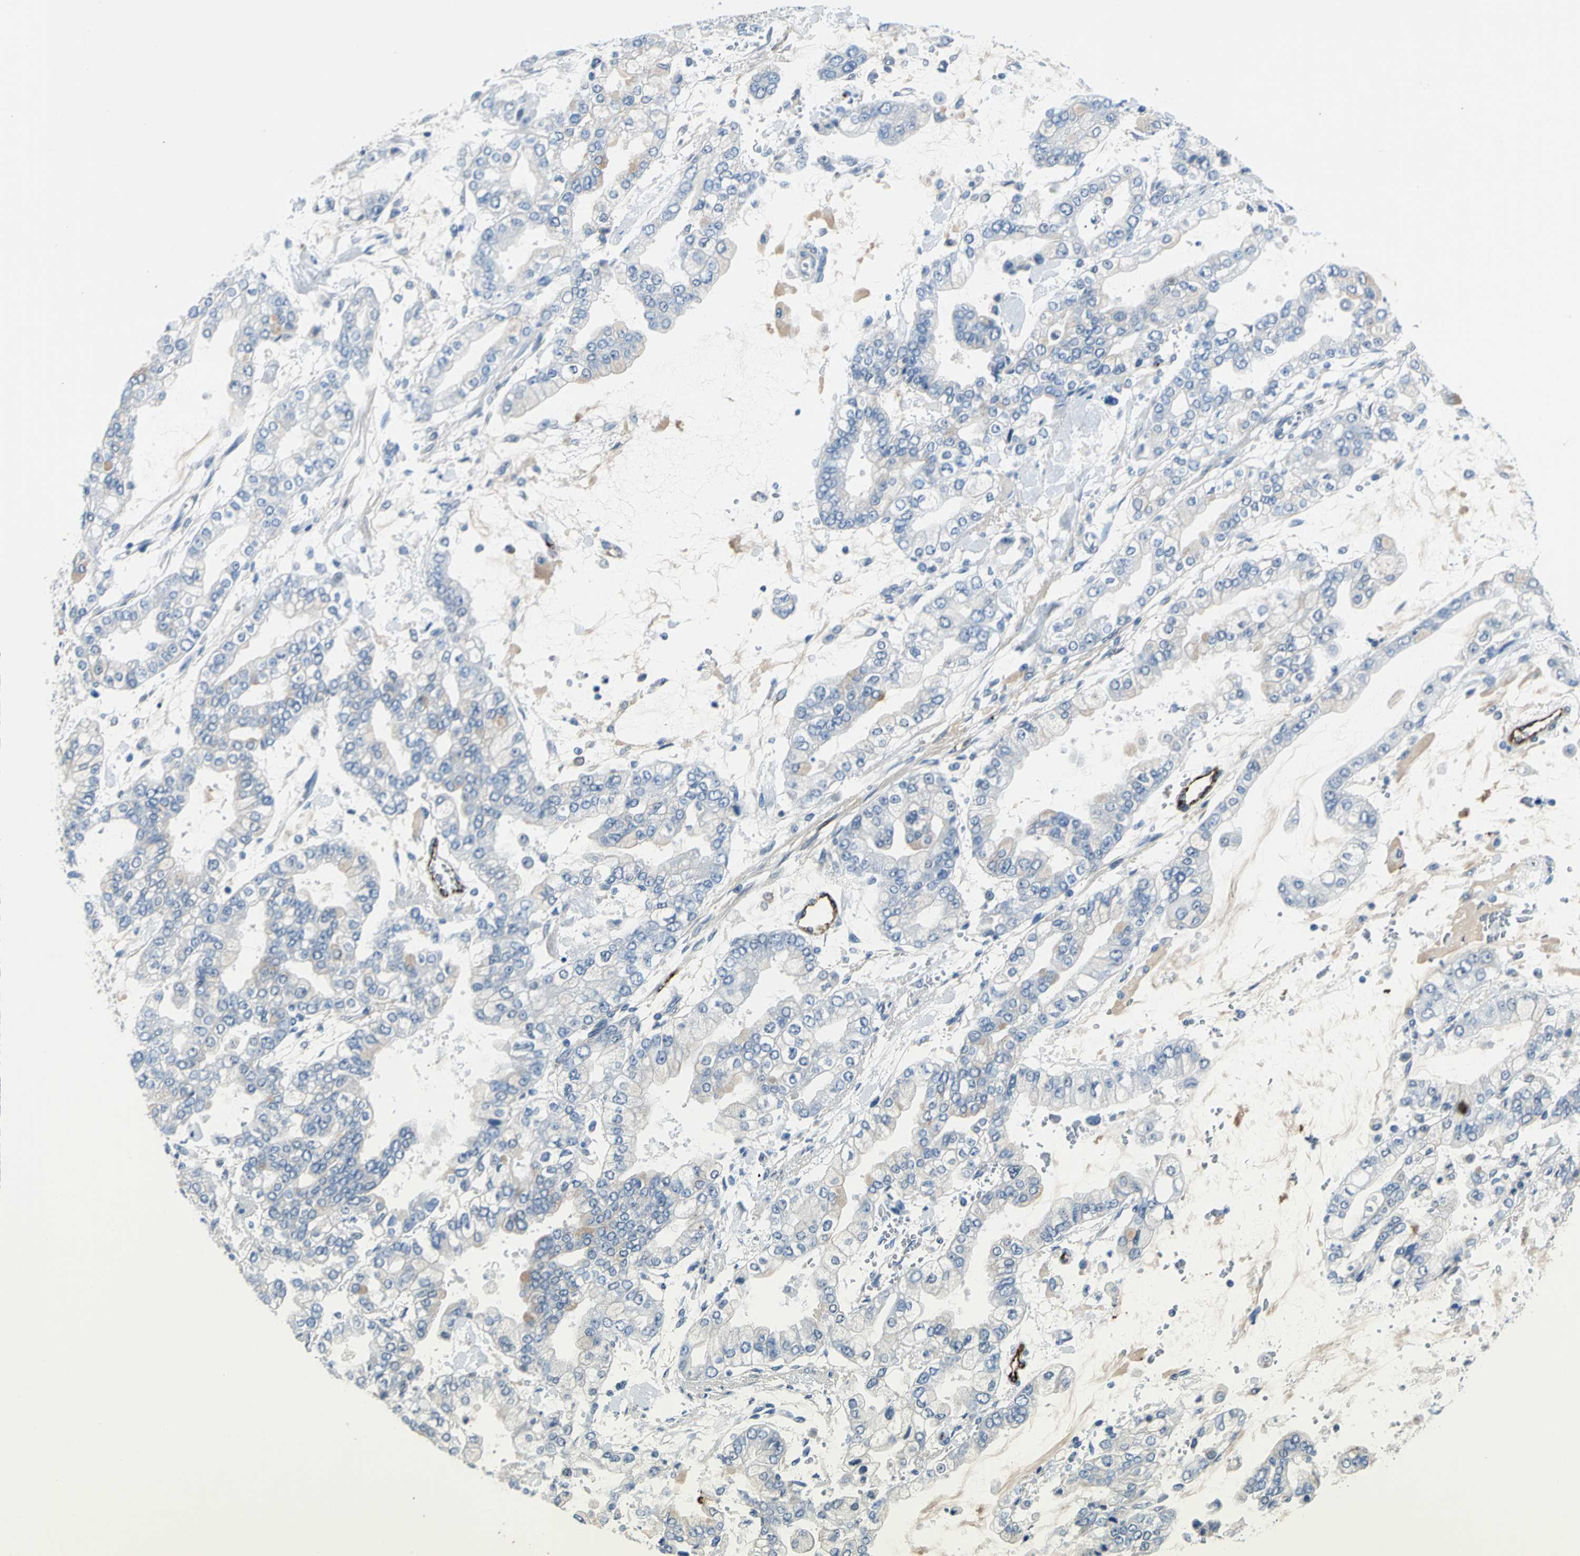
{"staining": {"intensity": "weak", "quantity": "25%-75%", "location": "cytoplasmic/membranous"}, "tissue": "stomach cancer", "cell_type": "Tumor cells", "image_type": "cancer", "snomed": [{"axis": "morphology", "description": "Normal tissue, NOS"}, {"axis": "morphology", "description": "Adenocarcinoma, NOS"}, {"axis": "topography", "description": "Stomach, upper"}, {"axis": "topography", "description": "Stomach"}], "caption": "Protein staining of stomach cancer (adenocarcinoma) tissue shows weak cytoplasmic/membranous staining in about 25%-75% of tumor cells.", "gene": "SELP", "patient": {"sex": "male", "age": 76}}